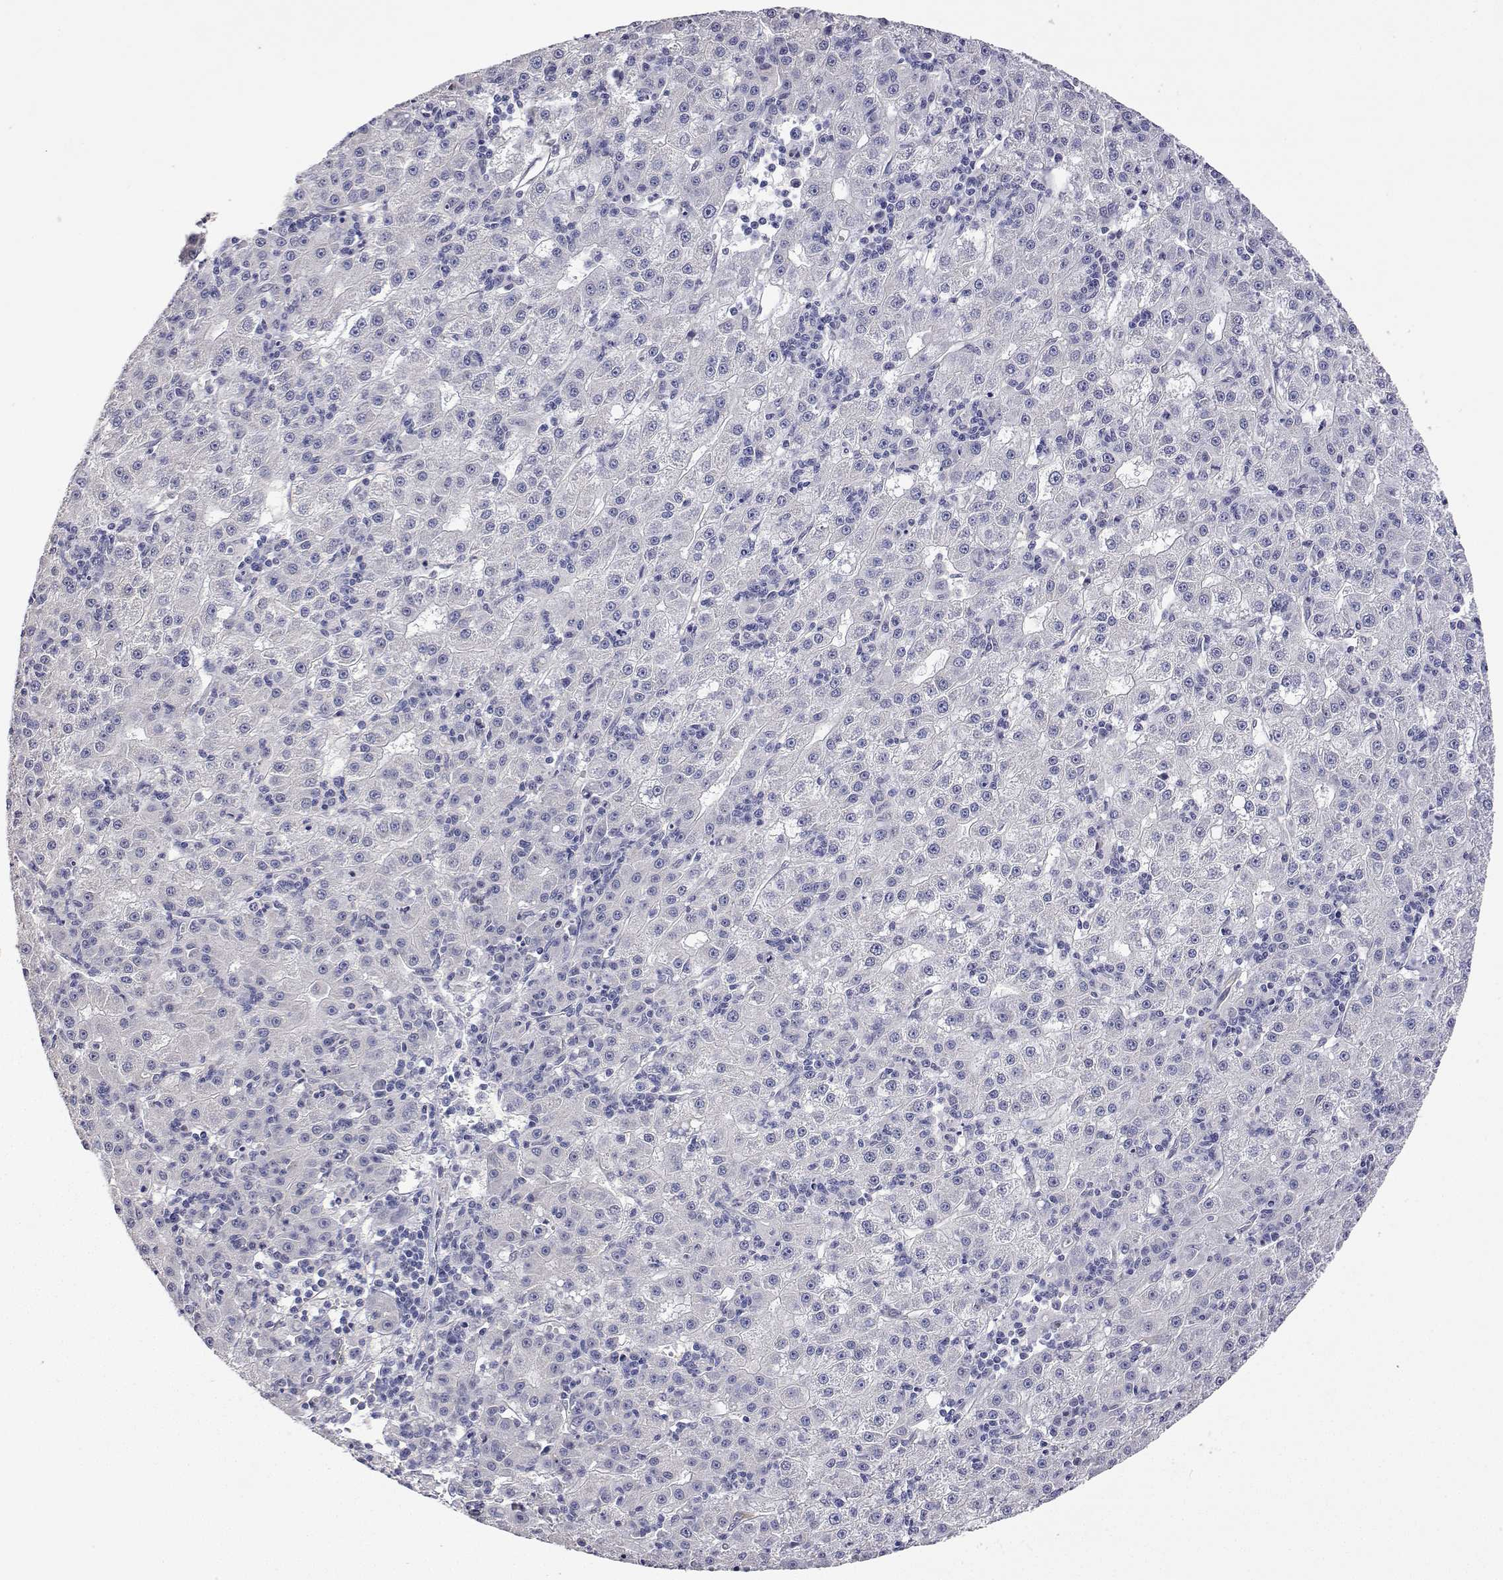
{"staining": {"intensity": "negative", "quantity": "none", "location": "none"}, "tissue": "liver cancer", "cell_type": "Tumor cells", "image_type": "cancer", "snomed": [{"axis": "morphology", "description": "Carcinoma, Hepatocellular, NOS"}, {"axis": "topography", "description": "Liver"}], "caption": "DAB (3,3'-diaminobenzidine) immunohistochemical staining of liver cancer shows no significant positivity in tumor cells.", "gene": "PLCB1", "patient": {"sex": "male", "age": 76}}